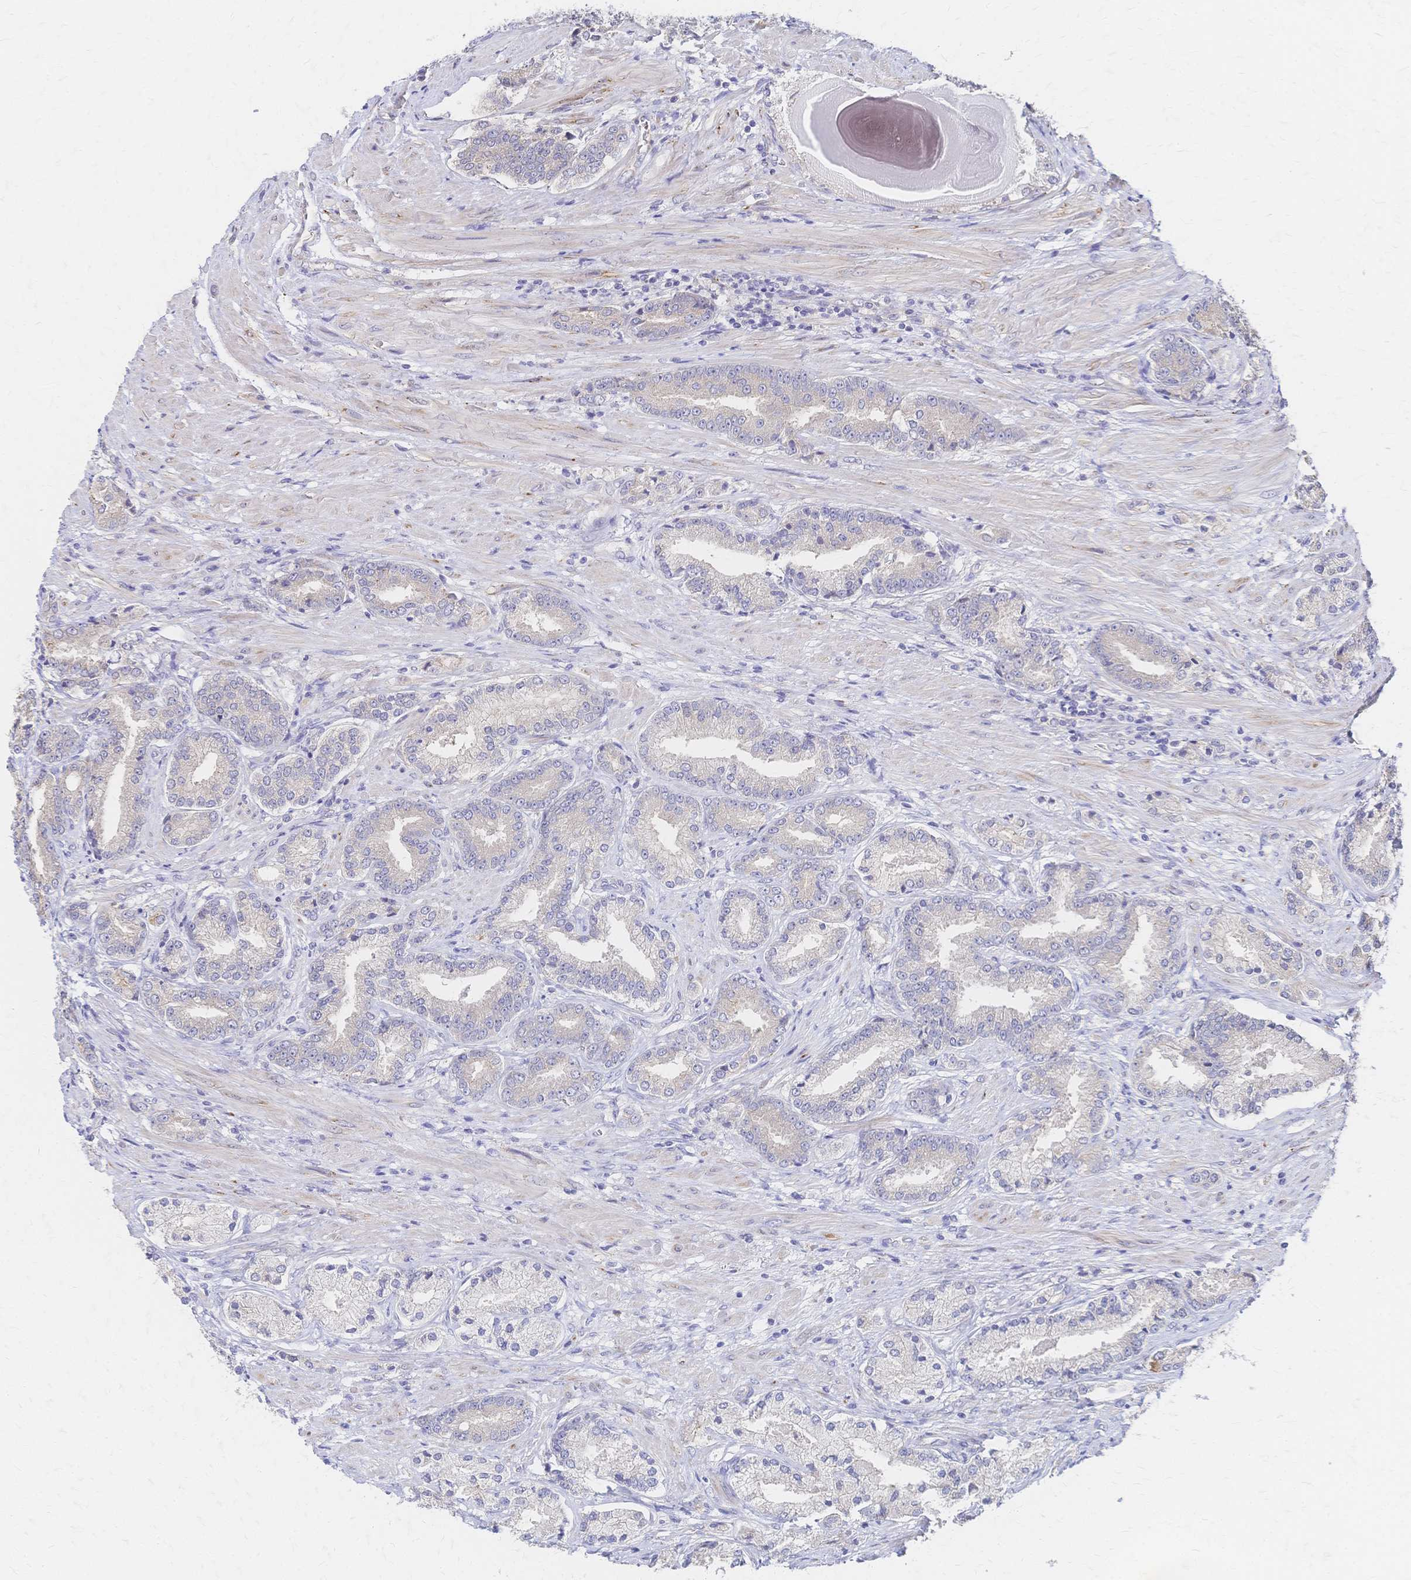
{"staining": {"intensity": "negative", "quantity": "none", "location": "none"}, "tissue": "prostate cancer", "cell_type": "Tumor cells", "image_type": "cancer", "snomed": [{"axis": "morphology", "description": "Adenocarcinoma, High grade"}, {"axis": "topography", "description": "Prostate and seminal vesicle, NOS"}], "caption": "The immunohistochemistry photomicrograph has no significant expression in tumor cells of adenocarcinoma (high-grade) (prostate) tissue.", "gene": "SLC5A1", "patient": {"sex": "male", "age": 61}}